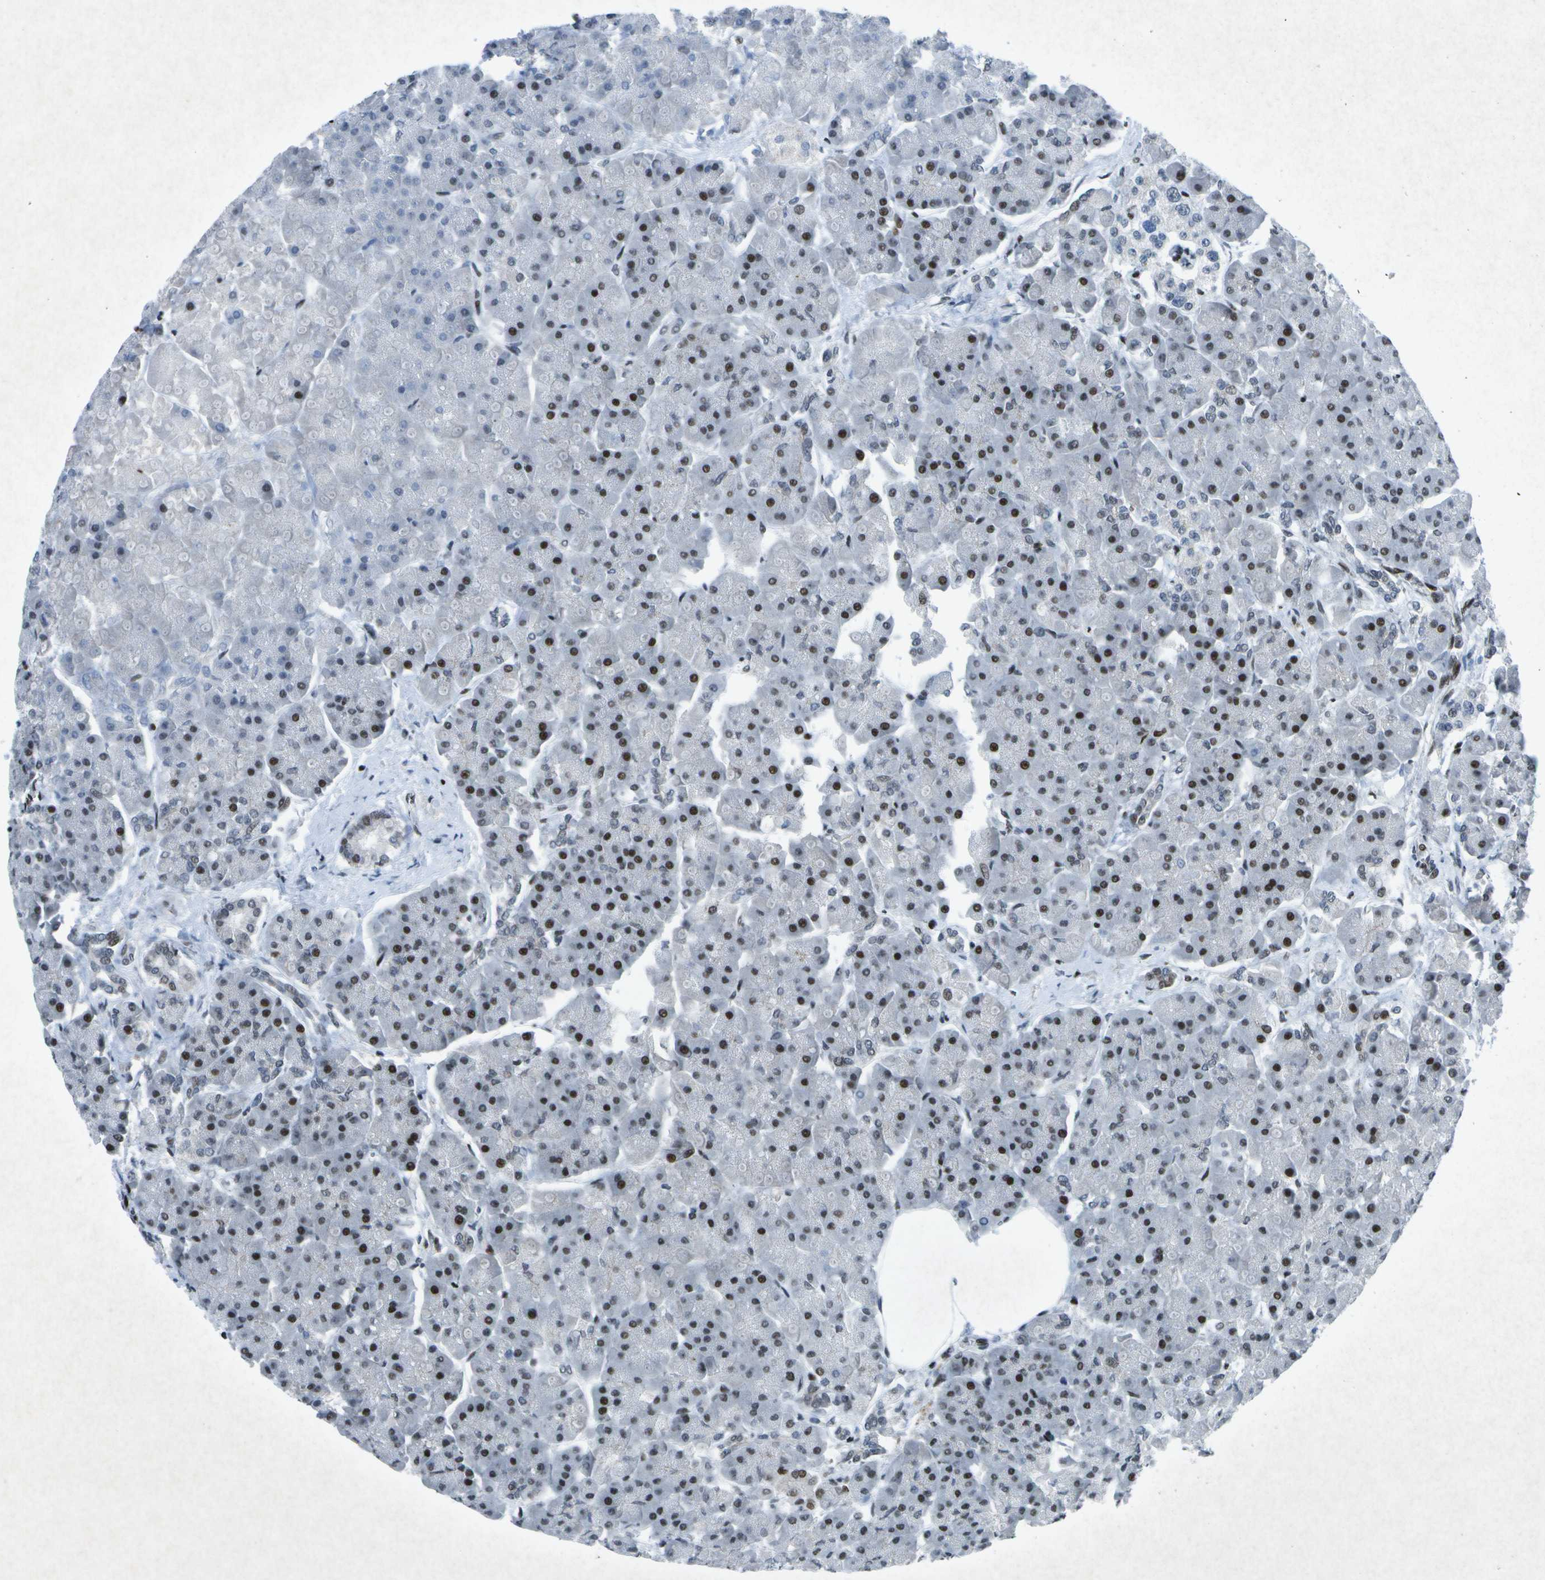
{"staining": {"intensity": "strong", "quantity": "25%-75%", "location": "nuclear"}, "tissue": "pancreas", "cell_type": "Exocrine glandular cells", "image_type": "normal", "snomed": [{"axis": "morphology", "description": "Normal tissue, NOS"}, {"axis": "topography", "description": "Pancreas"}], "caption": "Protein analysis of unremarkable pancreas demonstrates strong nuclear expression in about 25%-75% of exocrine glandular cells. Nuclei are stained in blue.", "gene": "MTA2", "patient": {"sex": "female", "age": 70}}